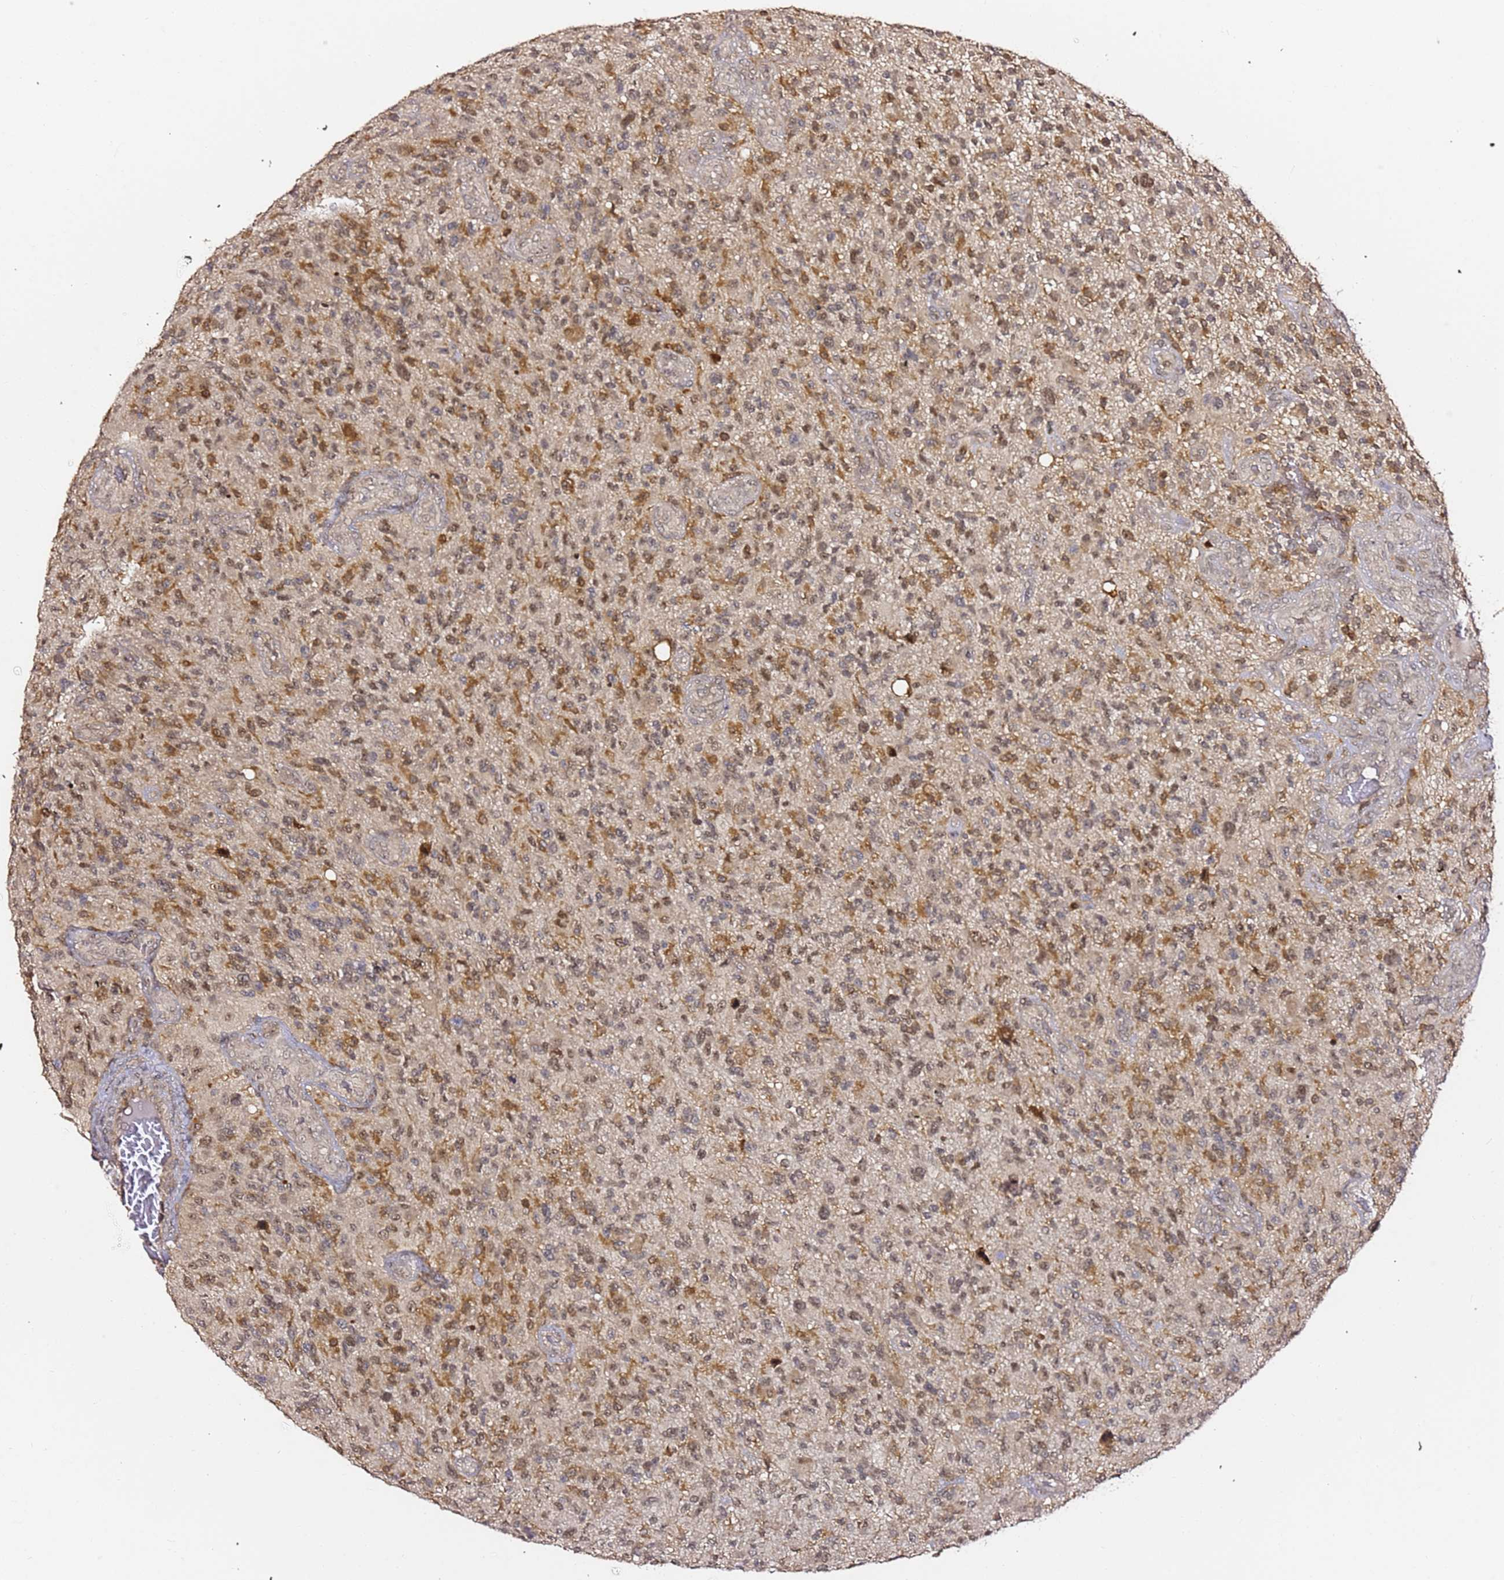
{"staining": {"intensity": "weak", "quantity": ">75%", "location": "nuclear"}, "tissue": "glioma", "cell_type": "Tumor cells", "image_type": "cancer", "snomed": [{"axis": "morphology", "description": "Glioma, malignant, High grade"}, {"axis": "topography", "description": "Brain"}], "caption": "IHC of malignant glioma (high-grade) exhibits low levels of weak nuclear positivity in about >75% of tumor cells.", "gene": "OR5V1", "patient": {"sex": "male", "age": 47}}